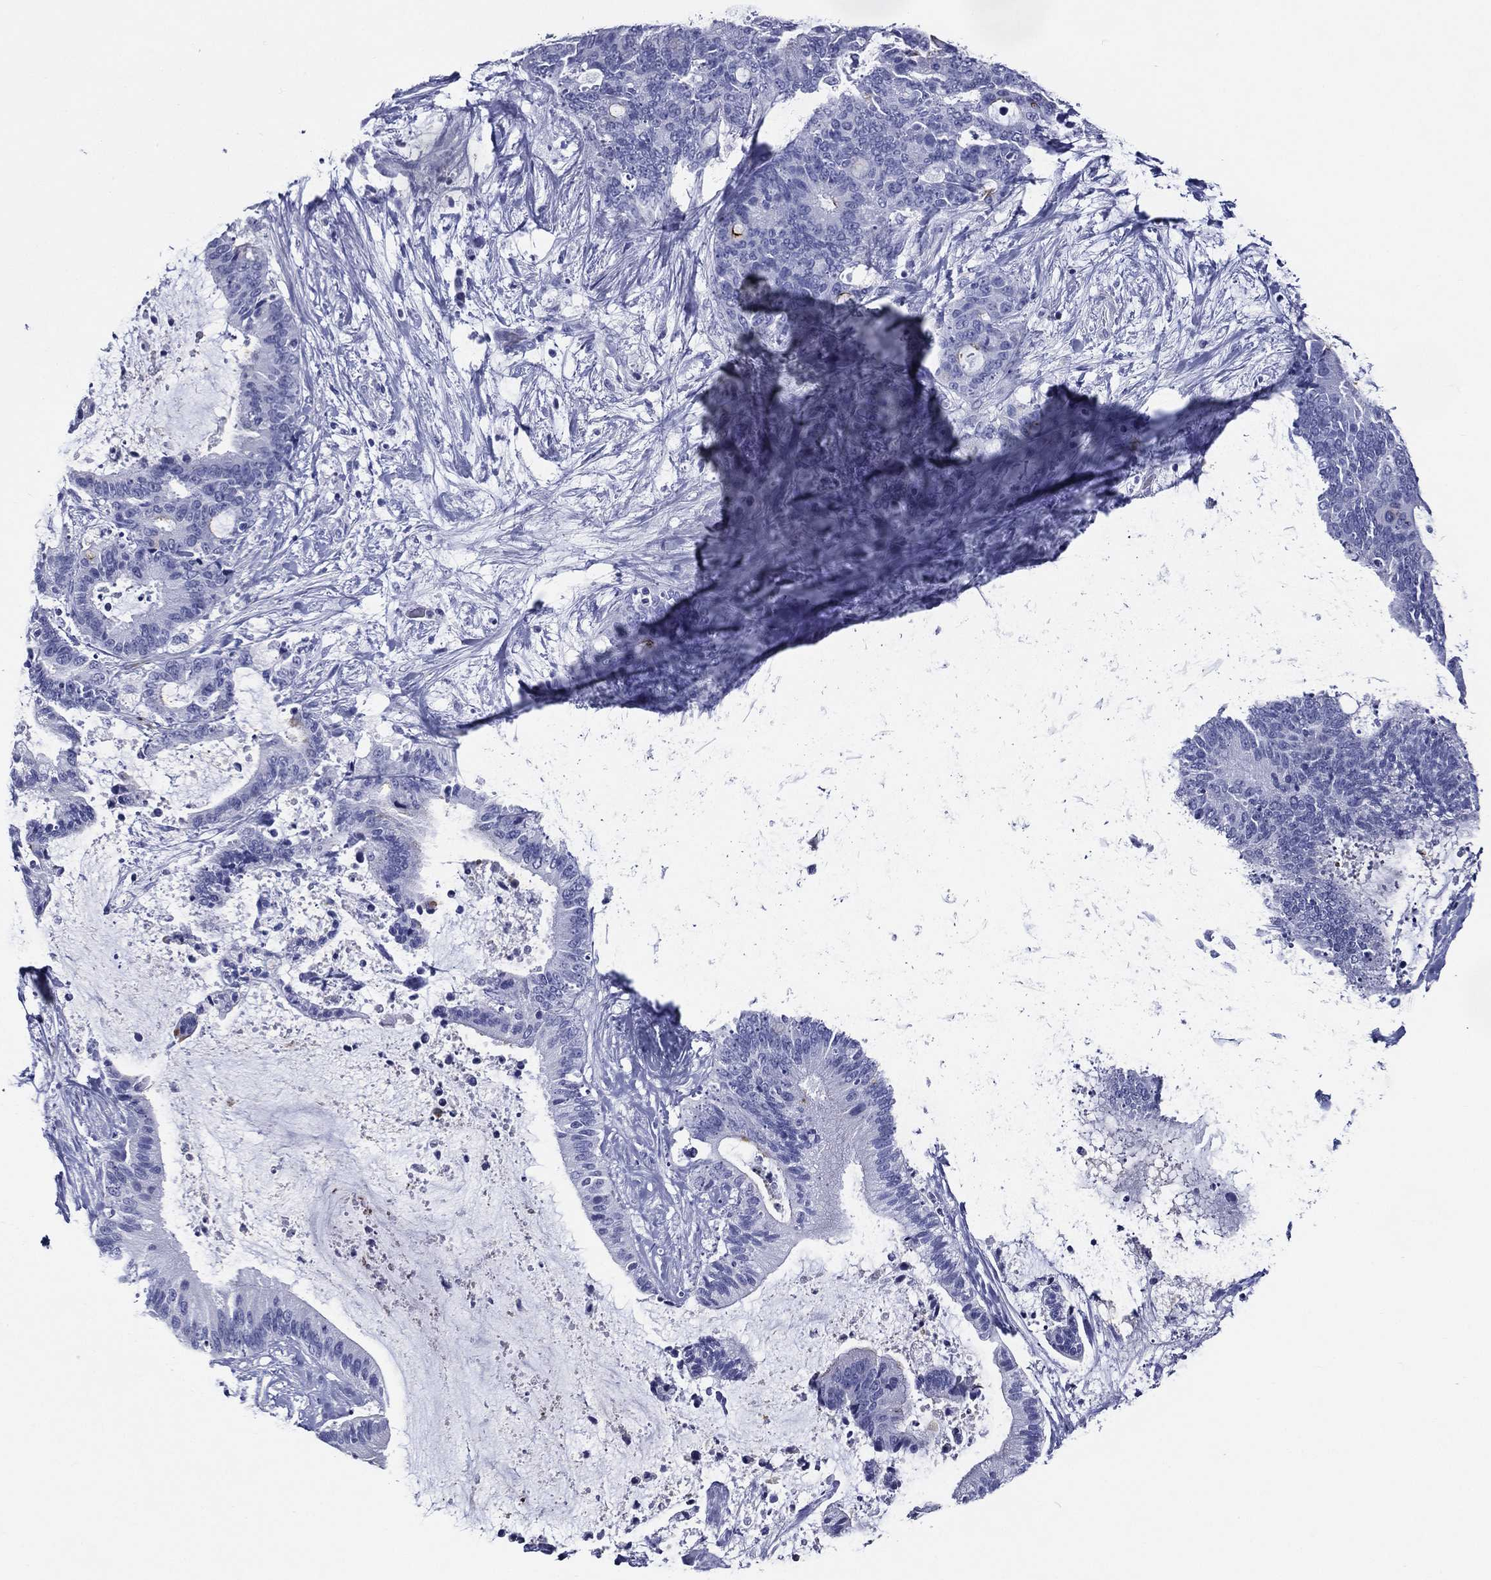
{"staining": {"intensity": "negative", "quantity": "none", "location": "none"}, "tissue": "liver cancer", "cell_type": "Tumor cells", "image_type": "cancer", "snomed": [{"axis": "morphology", "description": "Cholangiocarcinoma"}, {"axis": "topography", "description": "Liver"}], "caption": "Cholangiocarcinoma (liver) was stained to show a protein in brown. There is no significant expression in tumor cells.", "gene": "ACE2", "patient": {"sex": "female", "age": 73}}